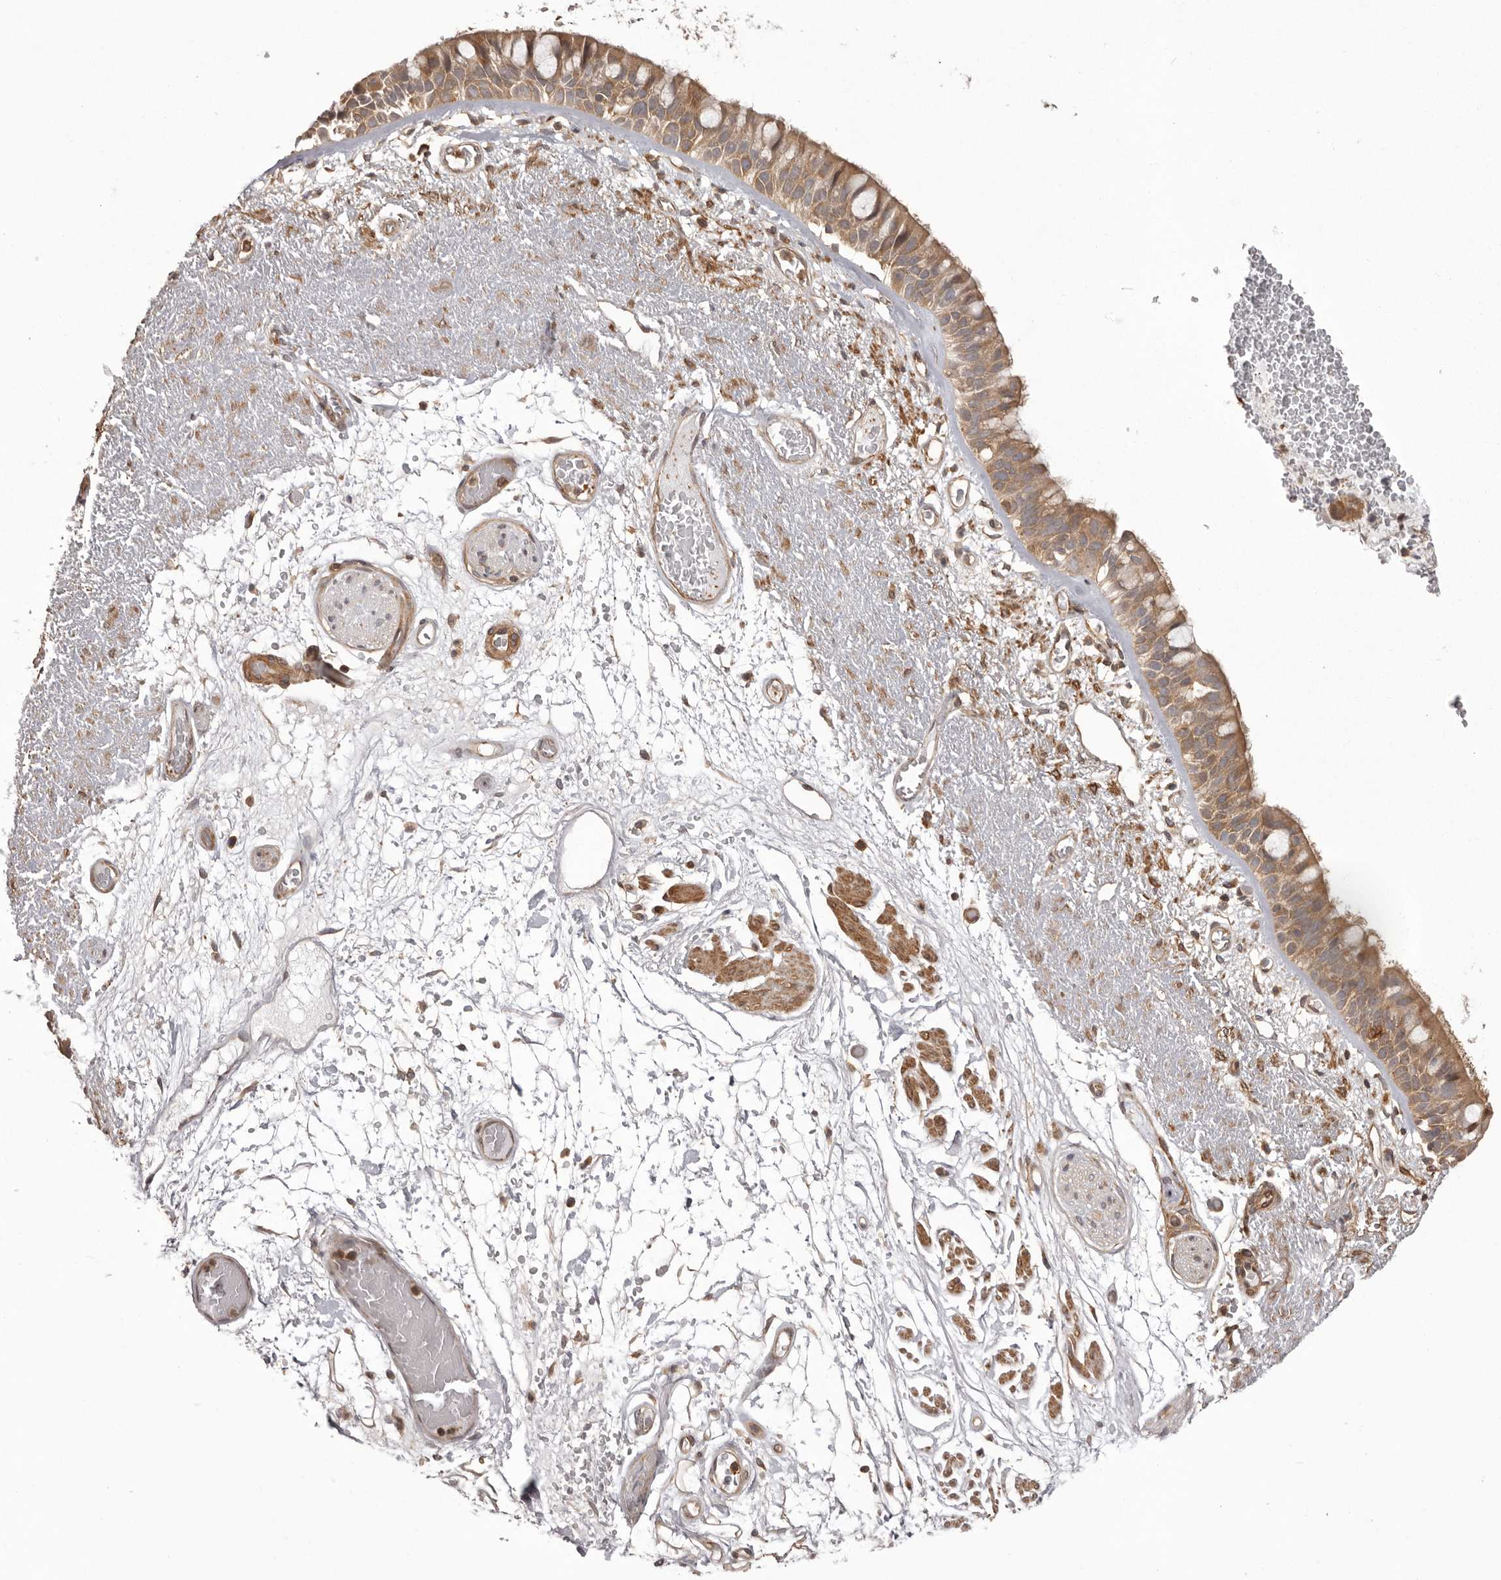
{"staining": {"intensity": "moderate", "quantity": ">75%", "location": "cytoplasmic/membranous"}, "tissue": "bronchus", "cell_type": "Respiratory epithelial cells", "image_type": "normal", "snomed": [{"axis": "morphology", "description": "Normal tissue, NOS"}, {"axis": "morphology", "description": "Squamous cell carcinoma, NOS"}, {"axis": "topography", "description": "Lymph node"}, {"axis": "topography", "description": "Bronchus"}, {"axis": "topography", "description": "Lung"}], "caption": "Immunohistochemistry (IHC) (DAB) staining of unremarkable human bronchus demonstrates moderate cytoplasmic/membranous protein staining in about >75% of respiratory epithelial cells.", "gene": "NFKBIA", "patient": {"sex": "male", "age": 66}}